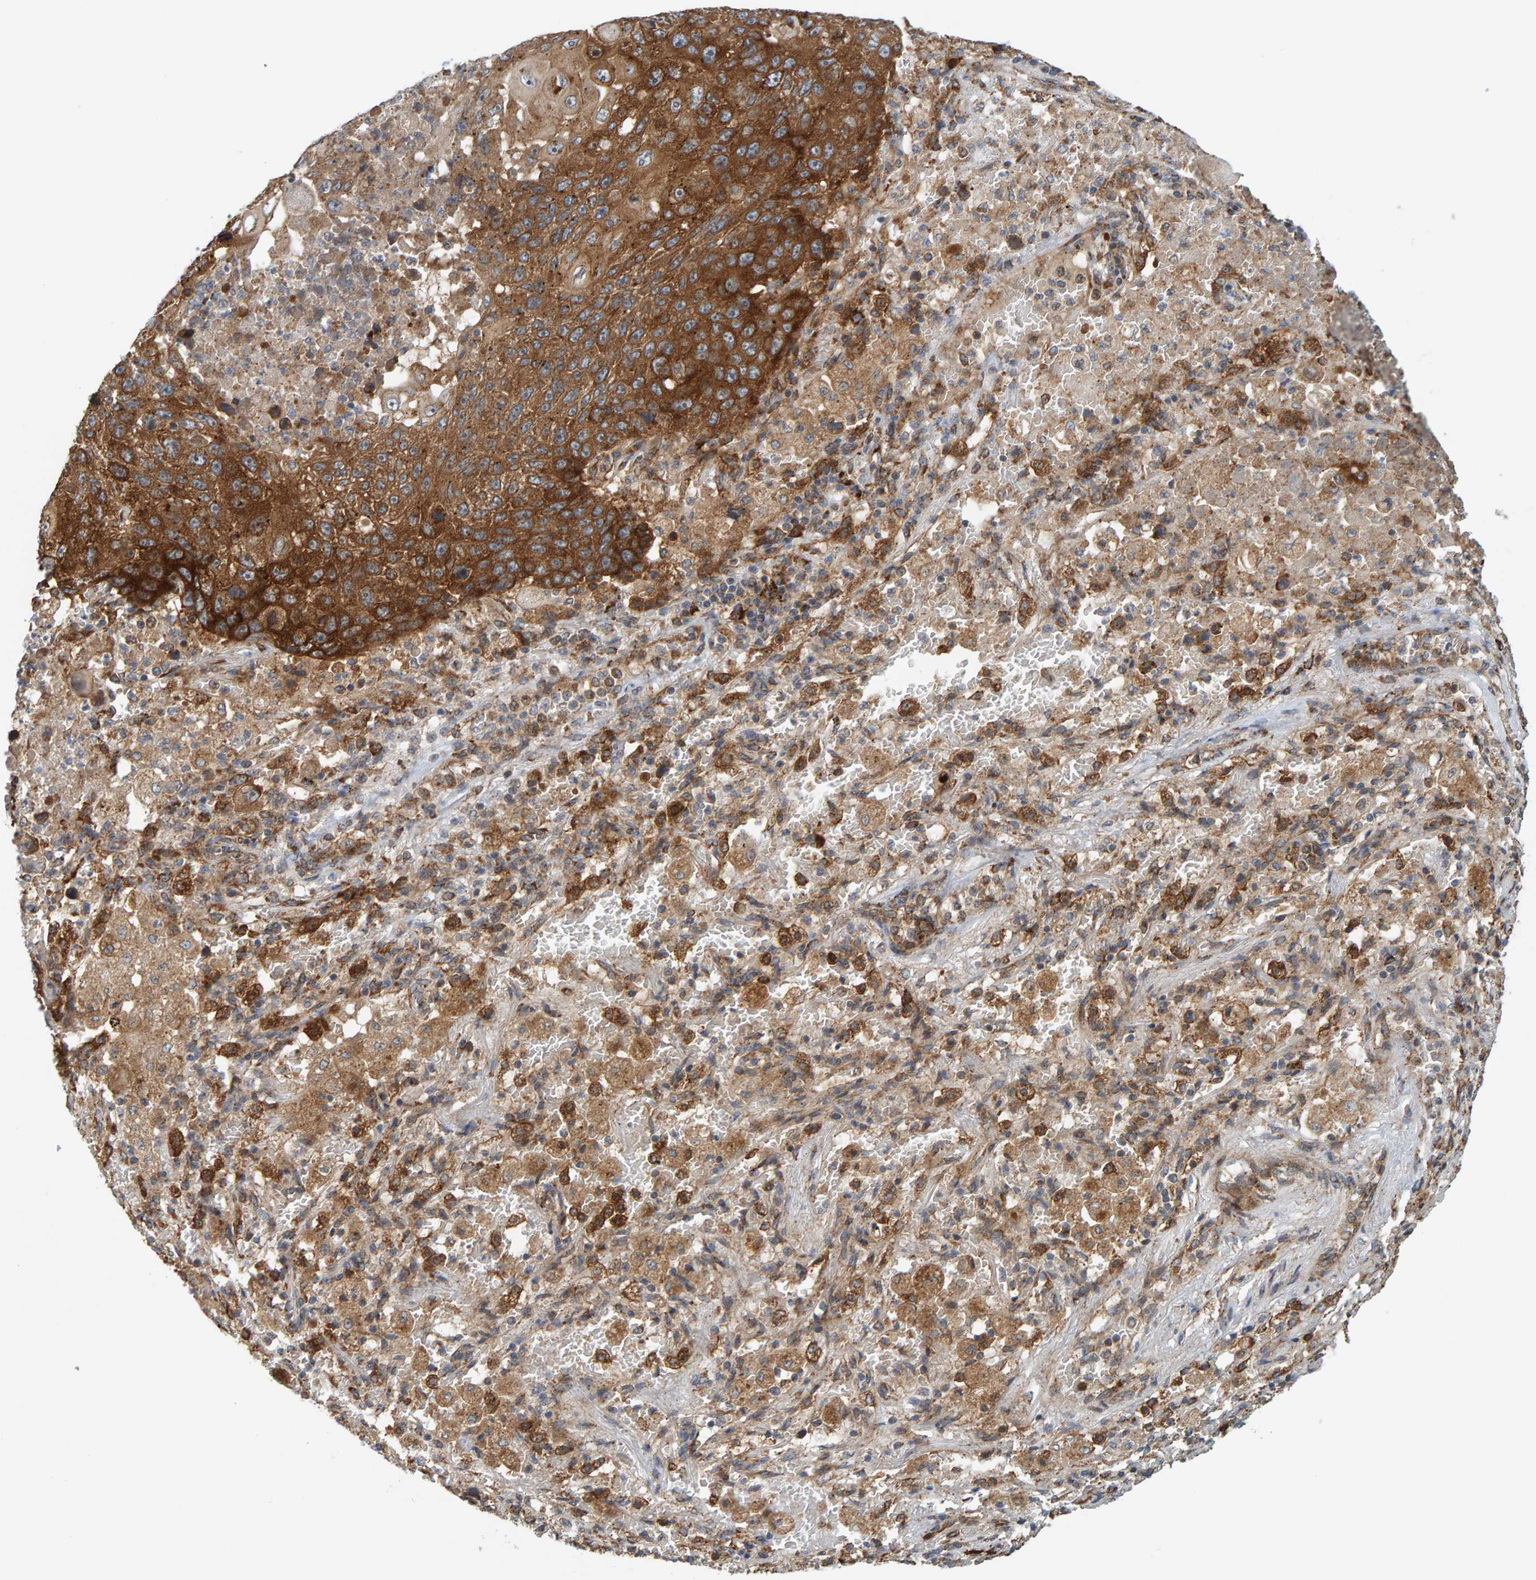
{"staining": {"intensity": "strong", "quantity": ">75%", "location": "cytoplasmic/membranous"}, "tissue": "lung cancer", "cell_type": "Tumor cells", "image_type": "cancer", "snomed": [{"axis": "morphology", "description": "Squamous cell carcinoma, NOS"}, {"axis": "topography", "description": "Lung"}], "caption": "The image exhibits immunohistochemical staining of lung cancer. There is strong cytoplasmic/membranous positivity is appreciated in approximately >75% of tumor cells. (DAB IHC with brightfield microscopy, high magnification).", "gene": "BAIAP2", "patient": {"sex": "male", "age": 61}}